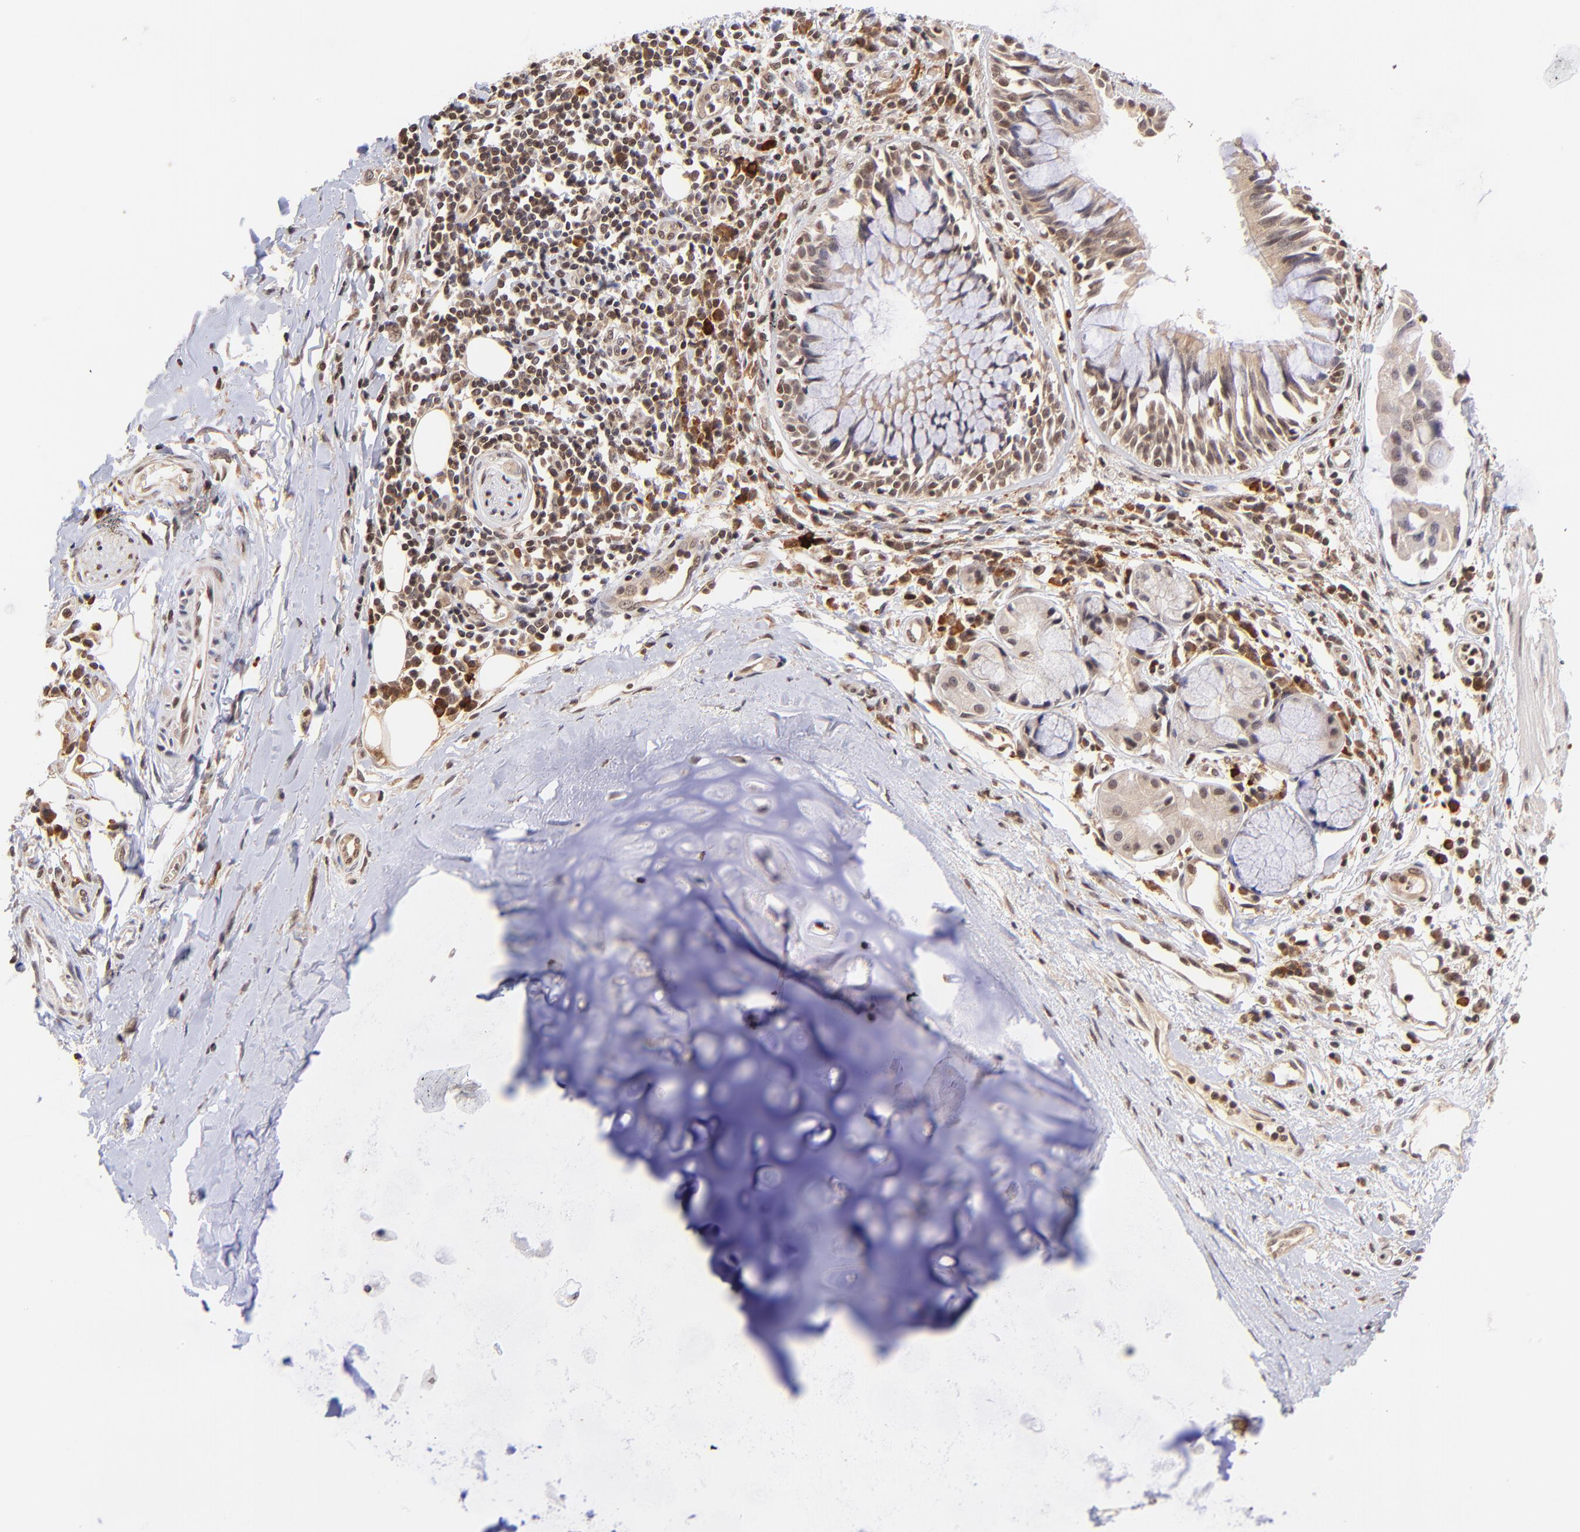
{"staining": {"intensity": "strong", "quantity": ">75%", "location": "nuclear"}, "tissue": "adipose tissue", "cell_type": "Adipocytes", "image_type": "normal", "snomed": [{"axis": "morphology", "description": "Normal tissue, NOS"}, {"axis": "morphology", "description": "Adenocarcinoma, NOS"}, {"axis": "topography", "description": "Cartilage tissue"}, {"axis": "topography", "description": "Bronchus"}, {"axis": "topography", "description": "Lung"}], "caption": "Protein expression analysis of unremarkable adipose tissue reveals strong nuclear positivity in approximately >75% of adipocytes.", "gene": "WDR25", "patient": {"sex": "female", "age": 67}}